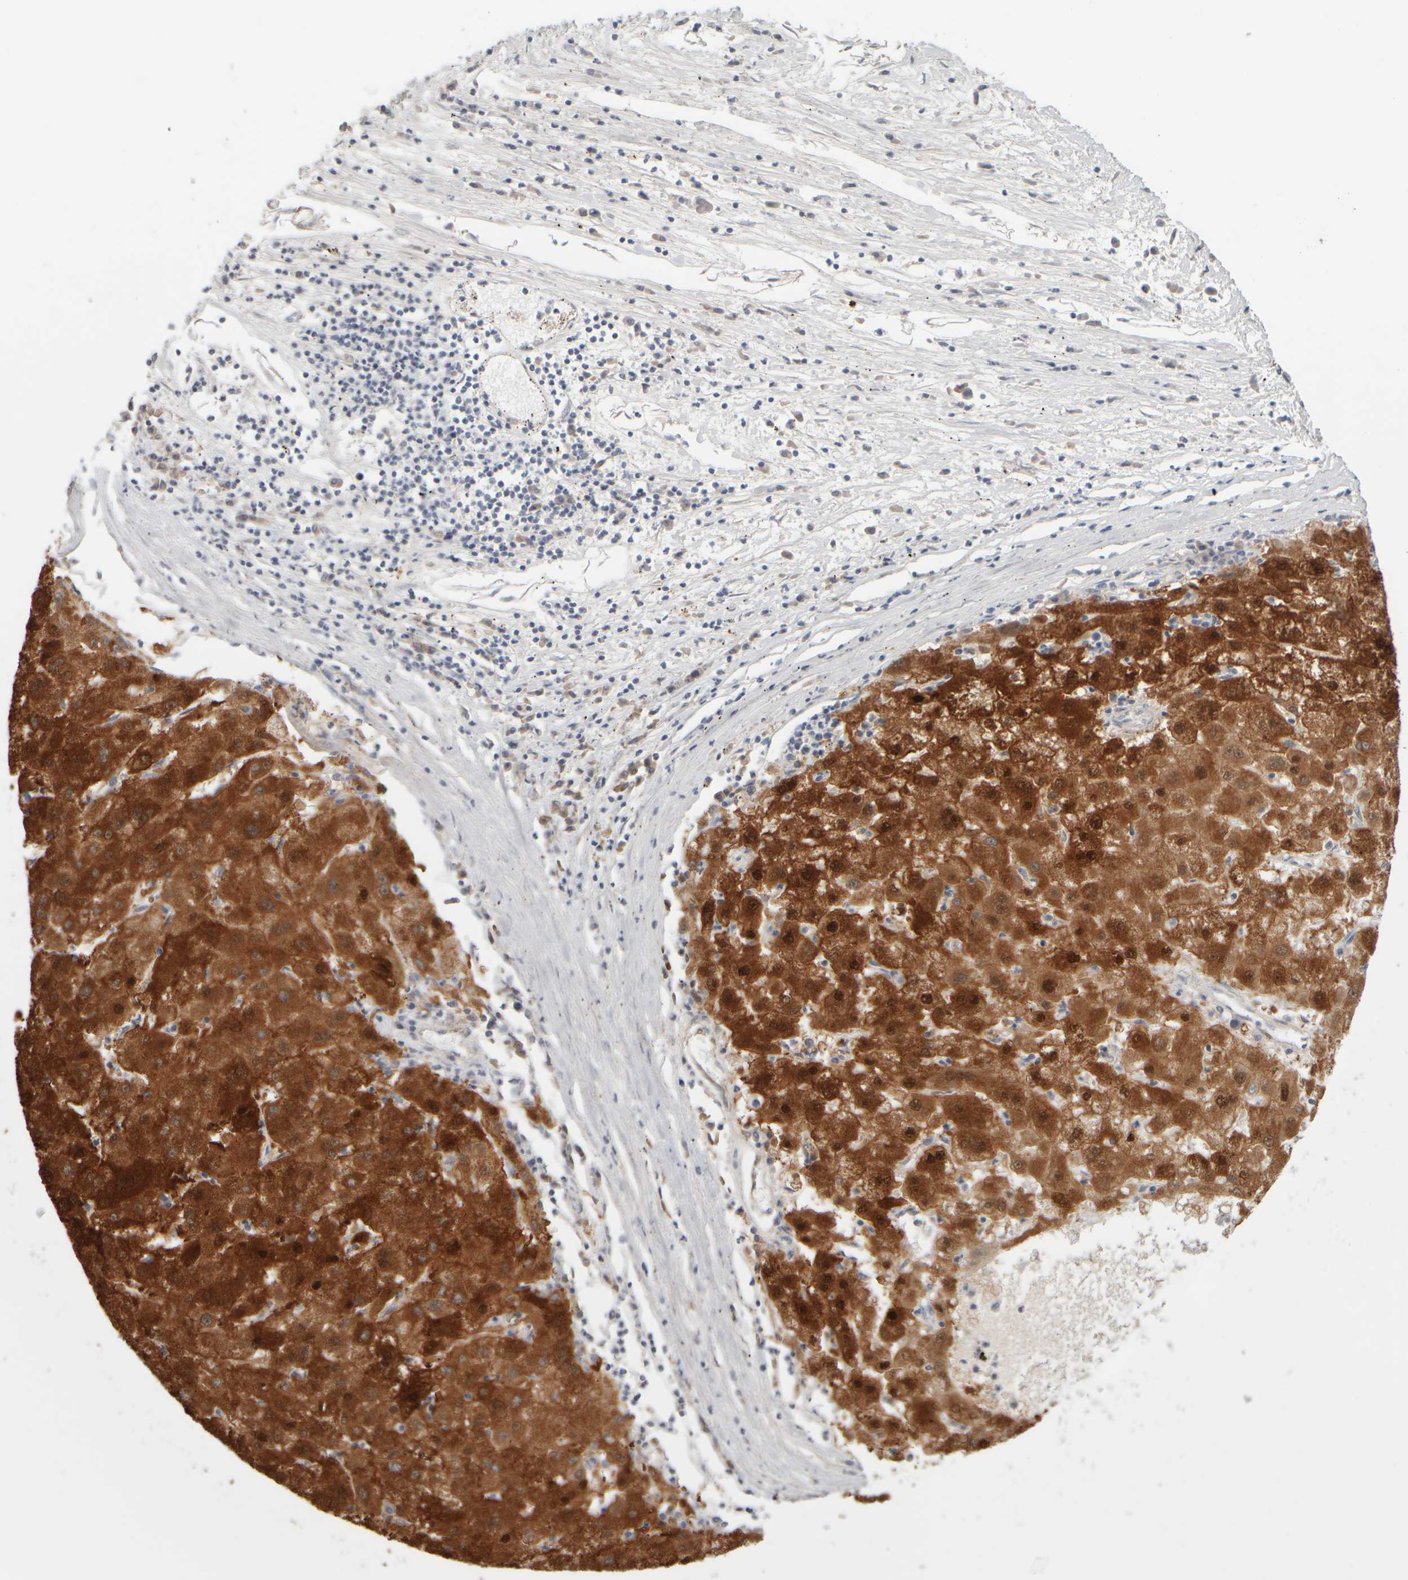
{"staining": {"intensity": "strong", "quantity": ">75%", "location": "cytoplasmic/membranous,nuclear"}, "tissue": "liver cancer", "cell_type": "Tumor cells", "image_type": "cancer", "snomed": [{"axis": "morphology", "description": "Carcinoma, Hepatocellular, NOS"}, {"axis": "topography", "description": "Liver"}], "caption": "The immunohistochemical stain highlights strong cytoplasmic/membranous and nuclear expression in tumor cells of hepatocellular carcinoma (liver) tissue. (DAB = brown stain, brightfield microscopy at high magnification).", "gene": "DCXR", "patient": {"sex": "male", "age": 72}}